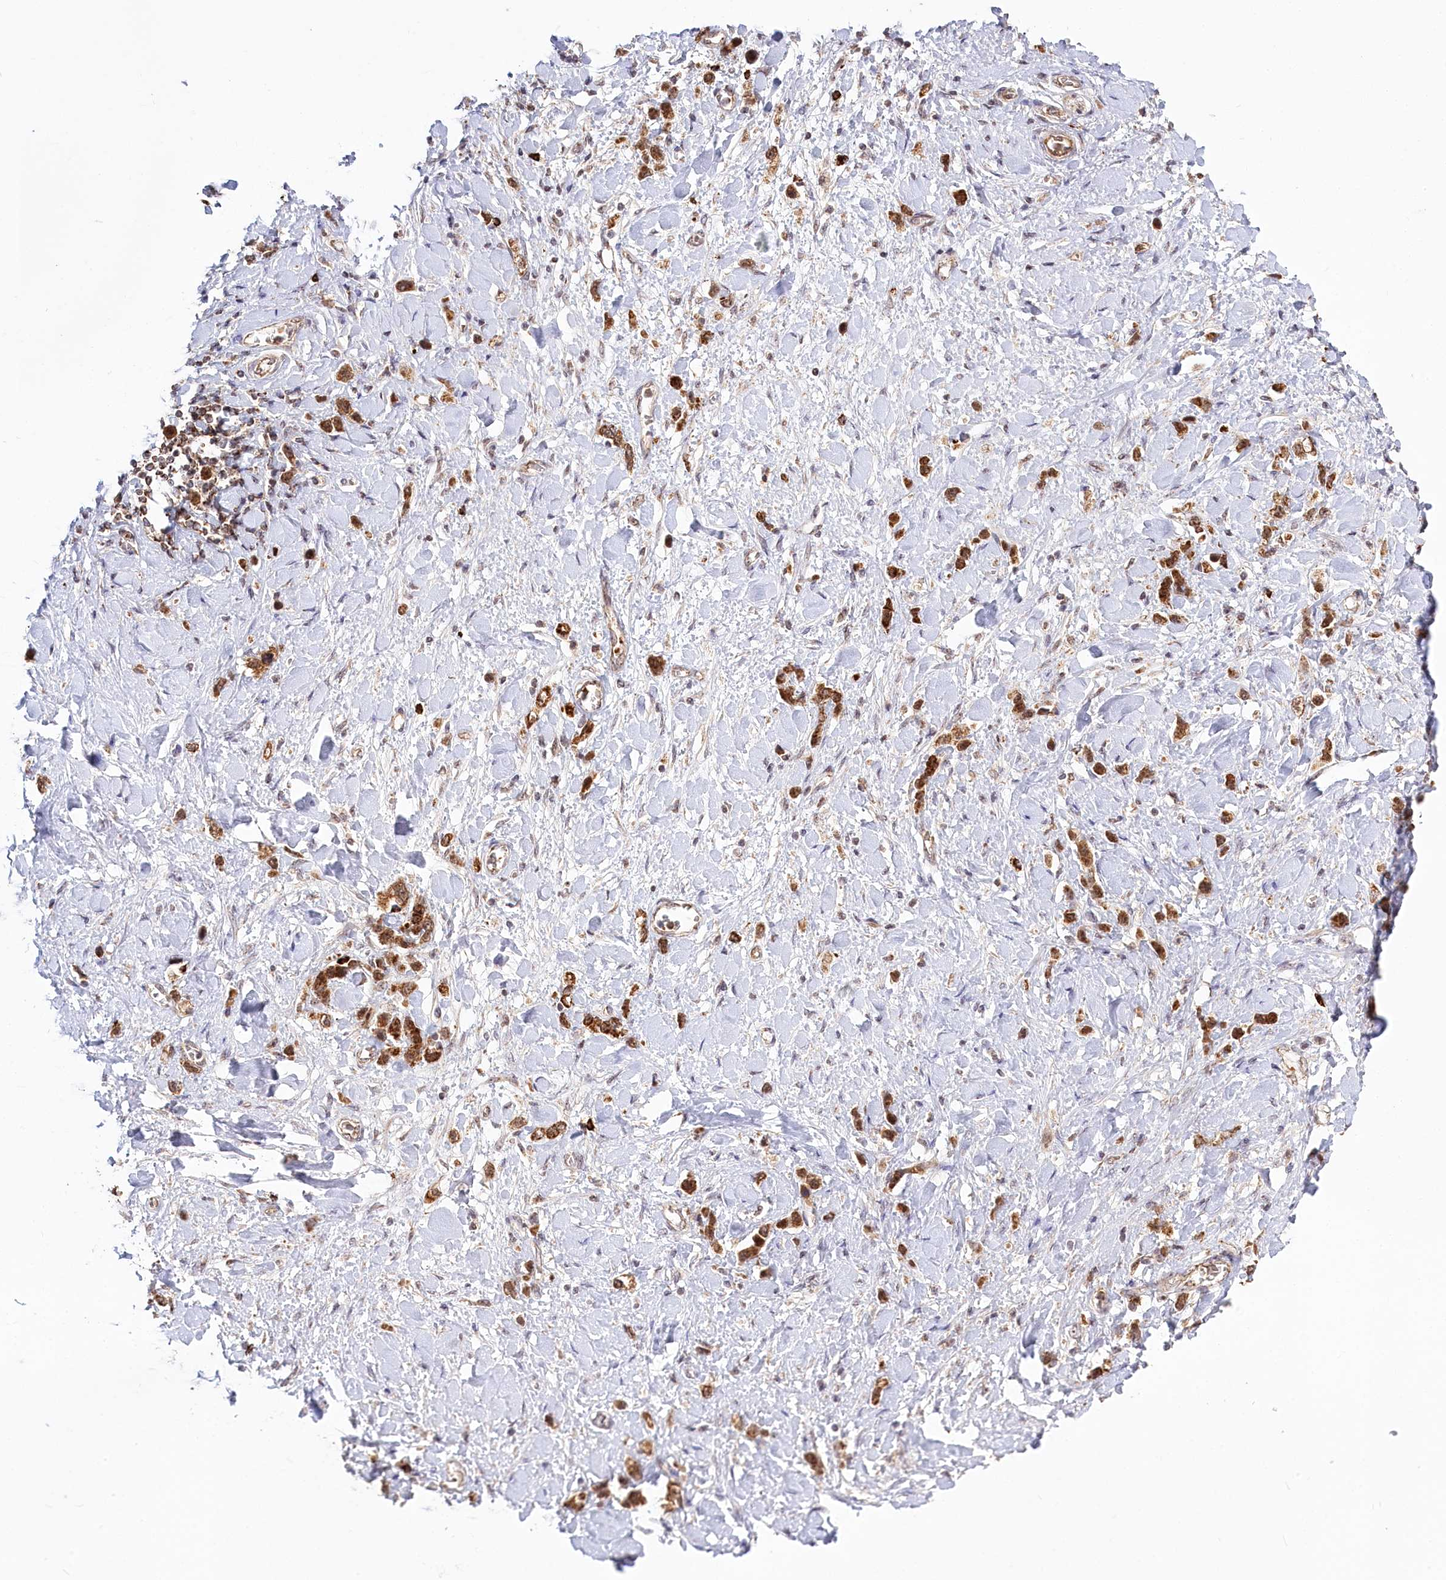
{"staining": {"intensity": "moderate", "quantity": ">75%", "location": "cytoplasmic/membranous"}, "tissue": "stomach cancer", "cell_type": "Tumor cells", "image_type": "cancer", "snomed": [{"axis": "morphology", "description": "Normal tissue, NOS"}, {"axis": "morphology", "description": "Adenocarcinoma, NOS"}, {"axis": "topography", "description": "Stomach, upper"}, {"axis": "topography", "description": "Stomach"}], "caption": "Adenocarcinoma (stomach) tissue demonstrates moderate cytoplasmic/membranous positivity in approximately >75% of tumor cells, visualized by immunohistochemistry. The staining is performed using DAB brown chromogen to label protein expression. The nuclei are counter-stained blue using hematoxylin.", "gene": "RTN4IP1", "patient": {"sex": "female", "age": 65}}